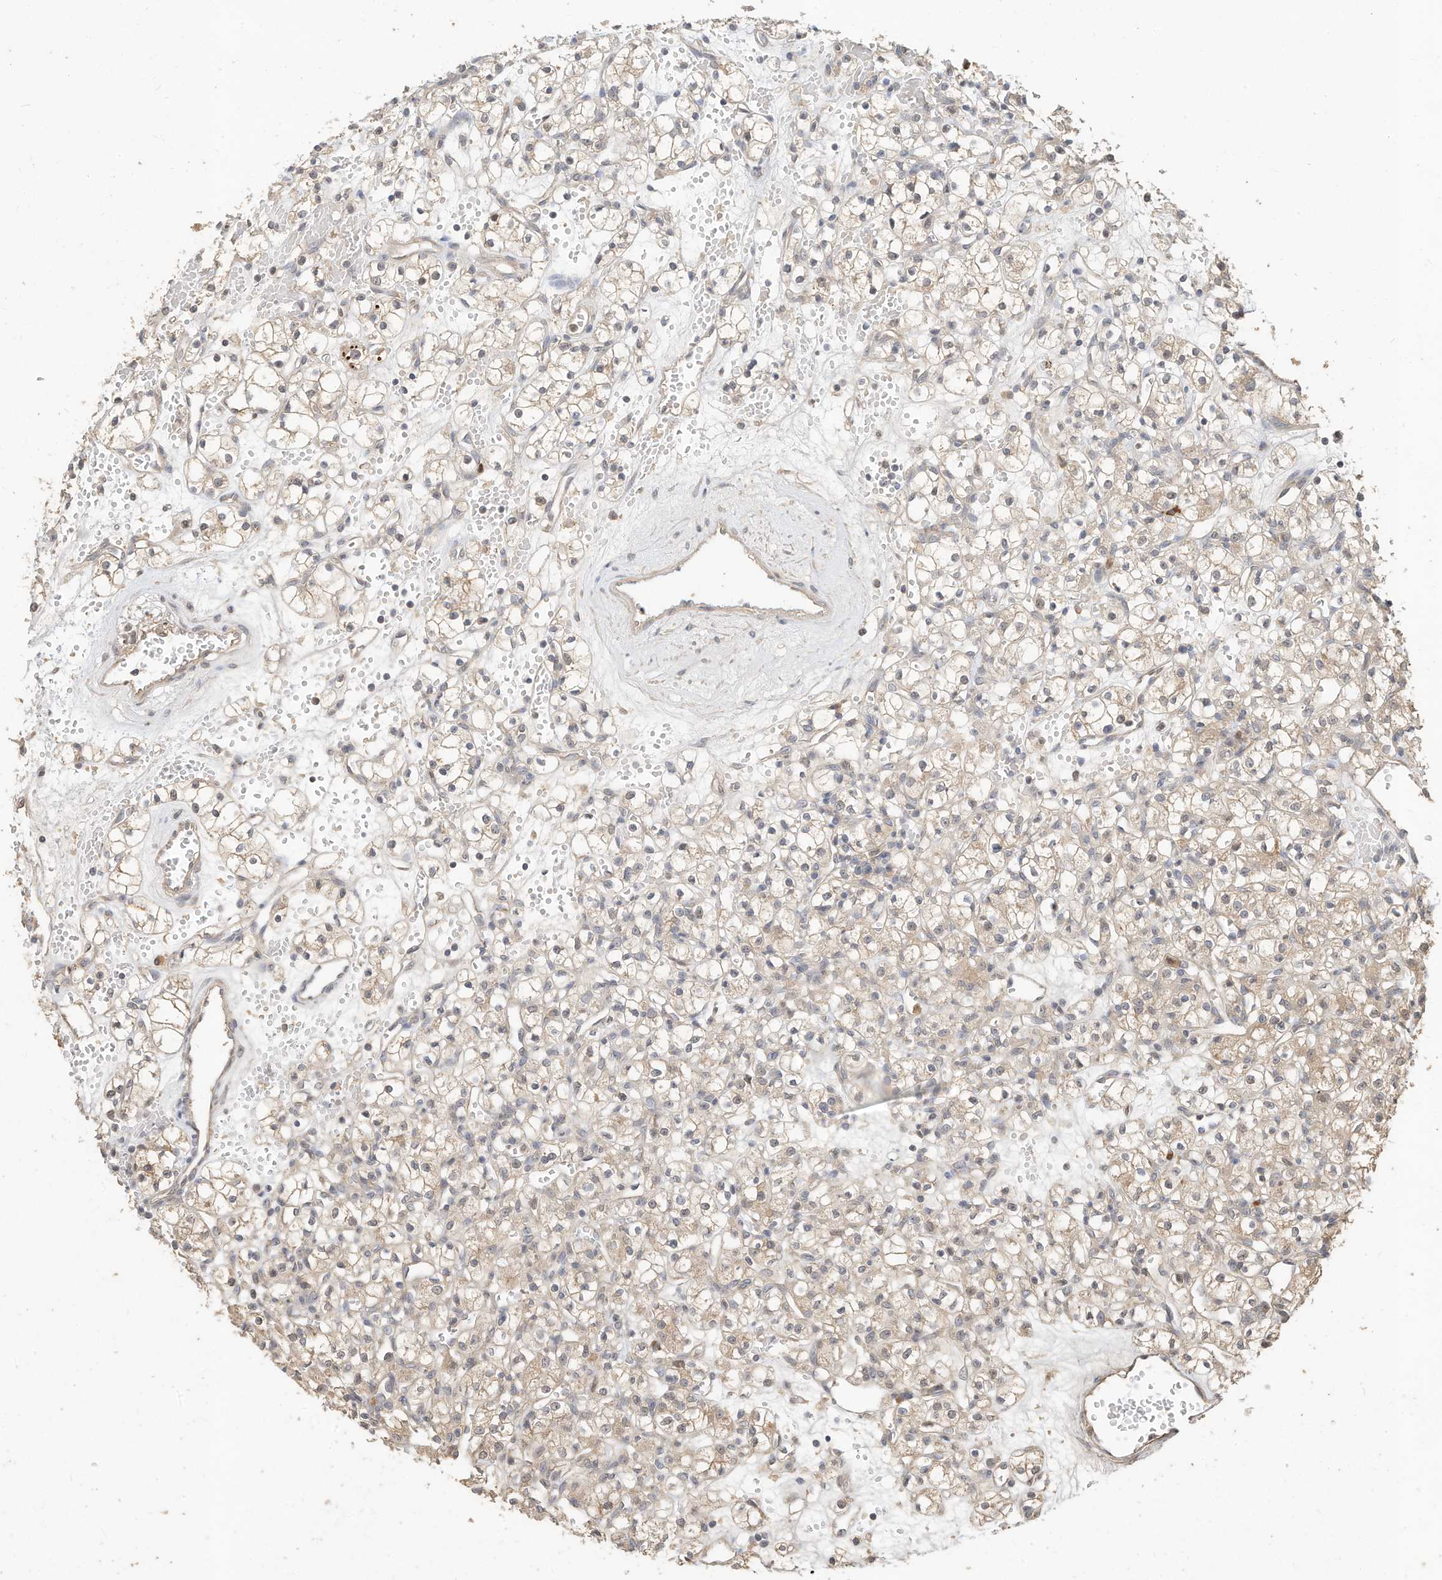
{"staining": {"intensity": "moderate", "quantity": "25%-75%", "location": "cytoplasmic/membranous"}, "tissue": "renal cancer", "cell_type": "Tumor cells", "image_type": "cancer", "snomed": [{"axis": "morphology", "description": "Adenocarcinoma, NOS"}, {"axis": "topography", "description": "Kidney"}], "caption": "This photomicrograph shows immunohistochemistry staining of renal cancer (adenocarcinoma), with medium moderate cytoplasmic/membranous expression in approximately 25%-75% of tumor cells.", "gene": "OFD1", "patient": {"sex": "female", "age": 59}}